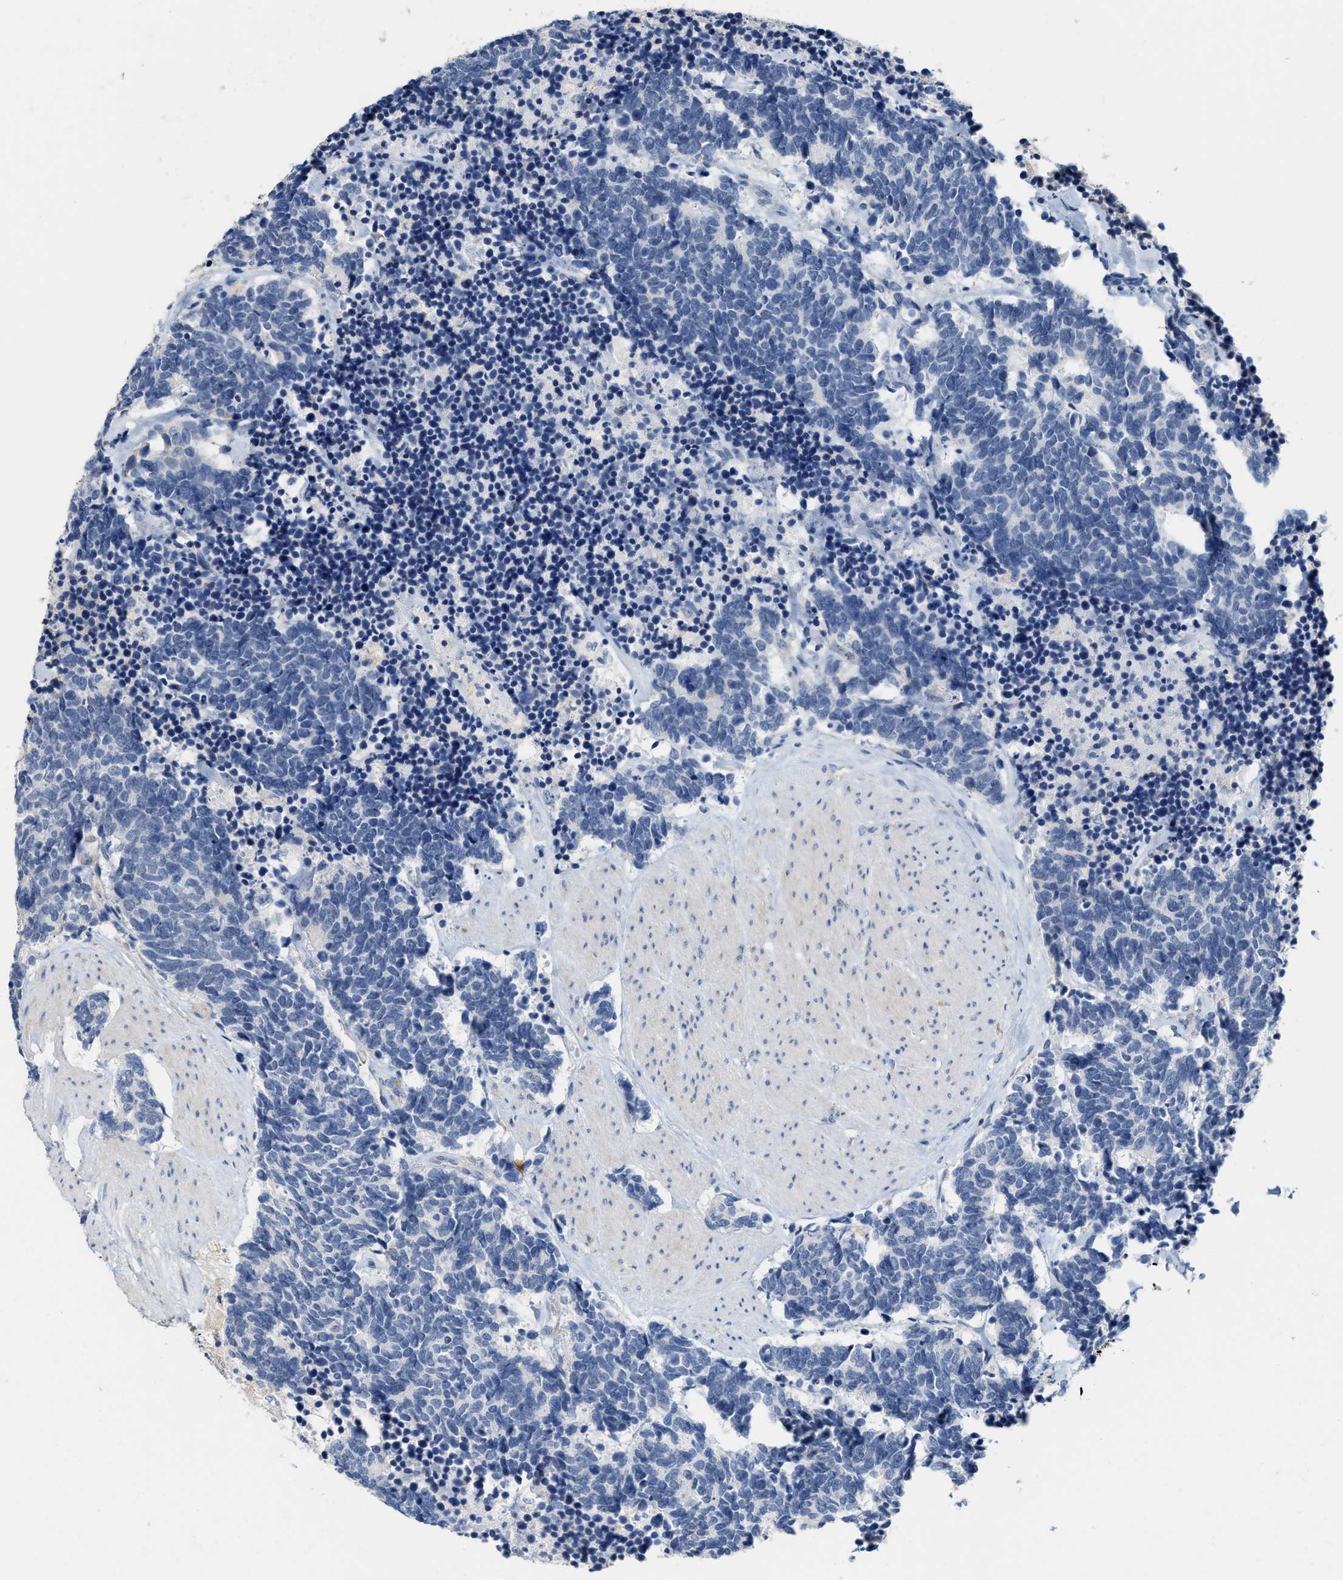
{"staining": {"intensity": "negative", "quantity": "none", "location": "none"}, "tissue": "carcinoid", "cell_type": "Tumor cells", "image_type": "cancer", "snomed": [{"axis": "morphology", "description": "Carcinoma, NOS"}, {"axis": "morphology", "description": "Carcinoid, malignant, NOS"}, {"axis": "topography", "description": "Urinary bladder"}], "caption": "This is an IHC photomicrograph of human malignant carcinoid. There is no staining in tumor cells.", "gene": "RYR2", "patient": {"sex": "male", "age": 57}}